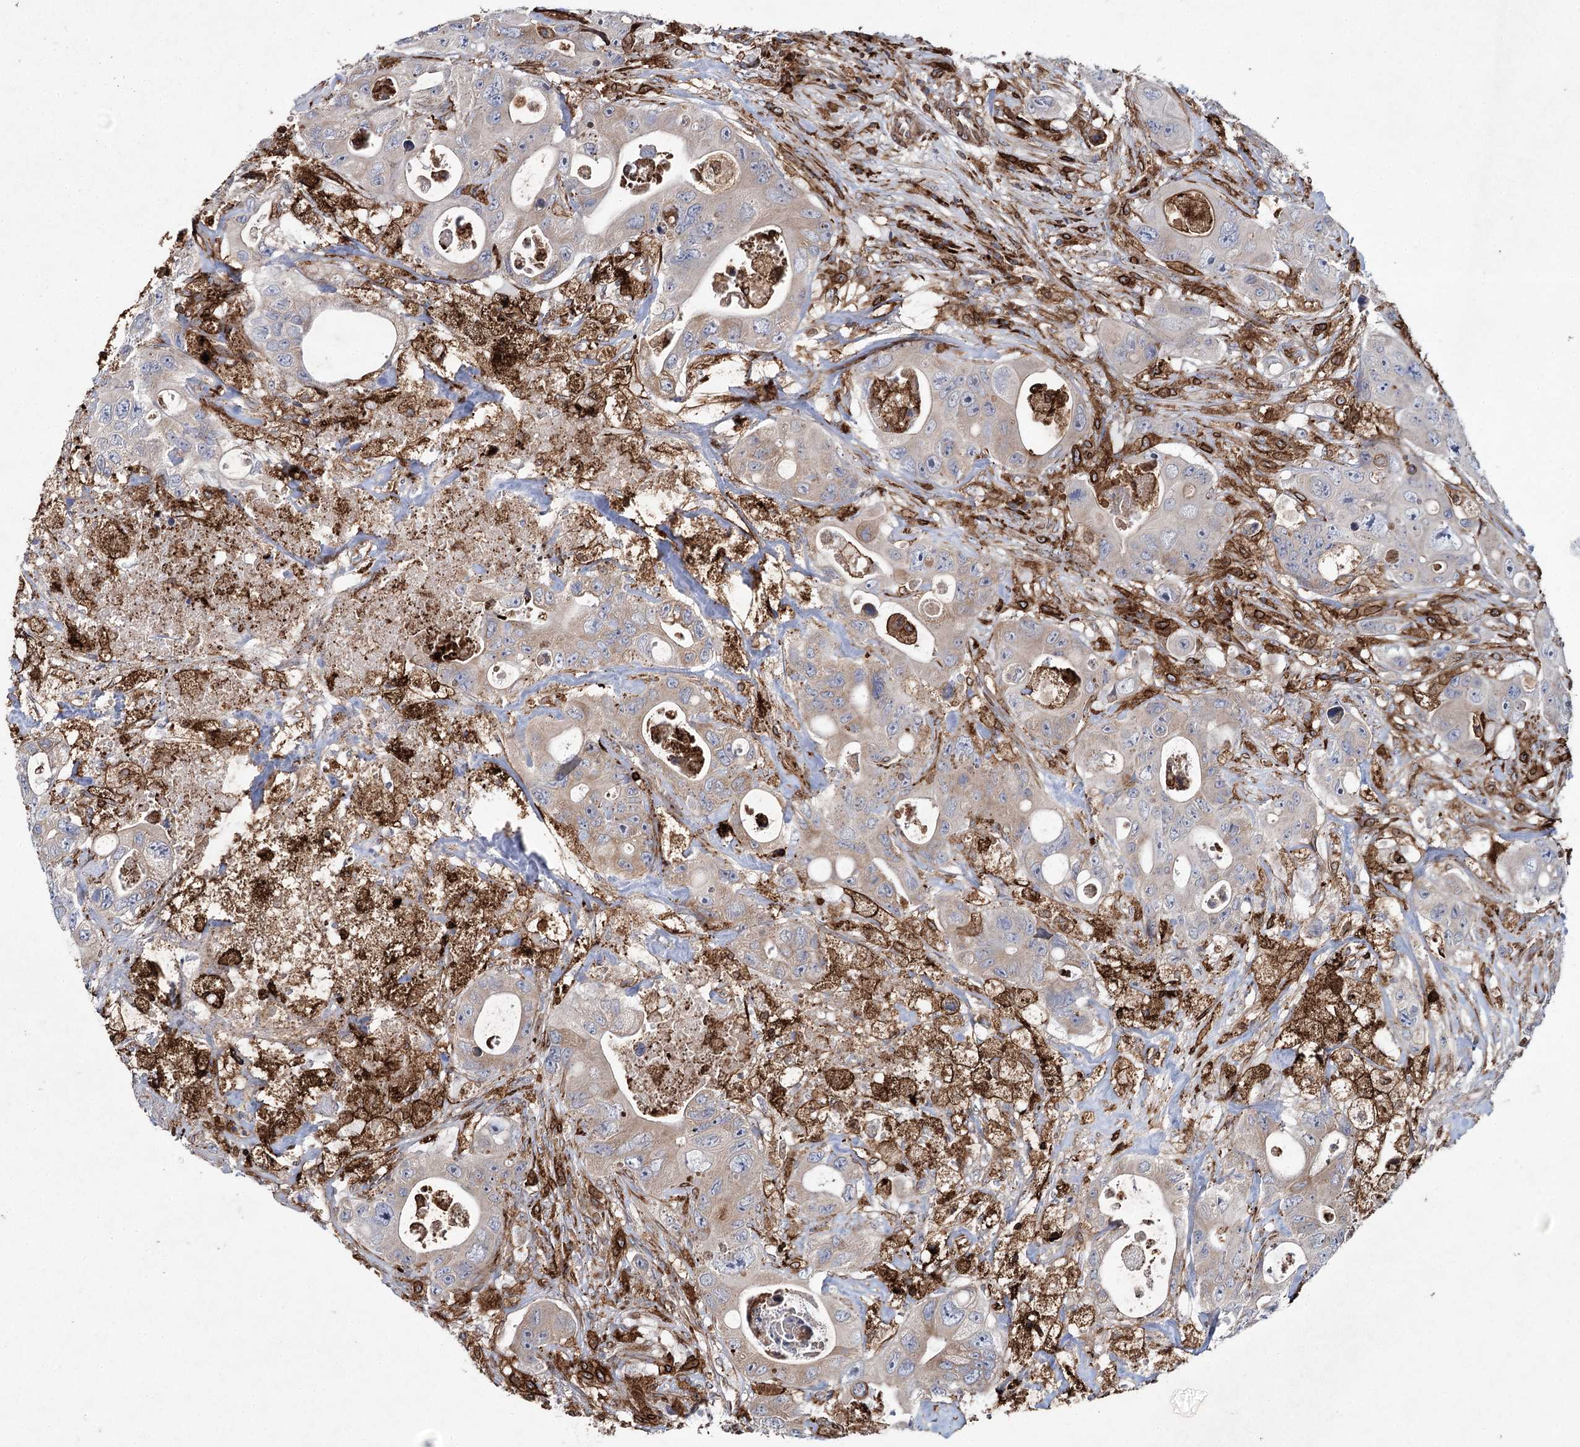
{"staining": {"intensity": "negative", "quantity": "none", "location": "none"}, "tissue": "colorectal cancer", "cell_type": "Tumor cells", "image_type": "cancer", "snomed": [{"axis": "morphology", "description": "Adenocarcinoma, NOS"}, {"axis": "topography", "description": "Colon"}], "caption": "Immunohistochemistry micrograph of colorectal cancer stained for a protein (brown), which exhibits no staining in tumor cells.", "gene": "DCUN1D4", "patient": {"sex": "female", "age": 46}}